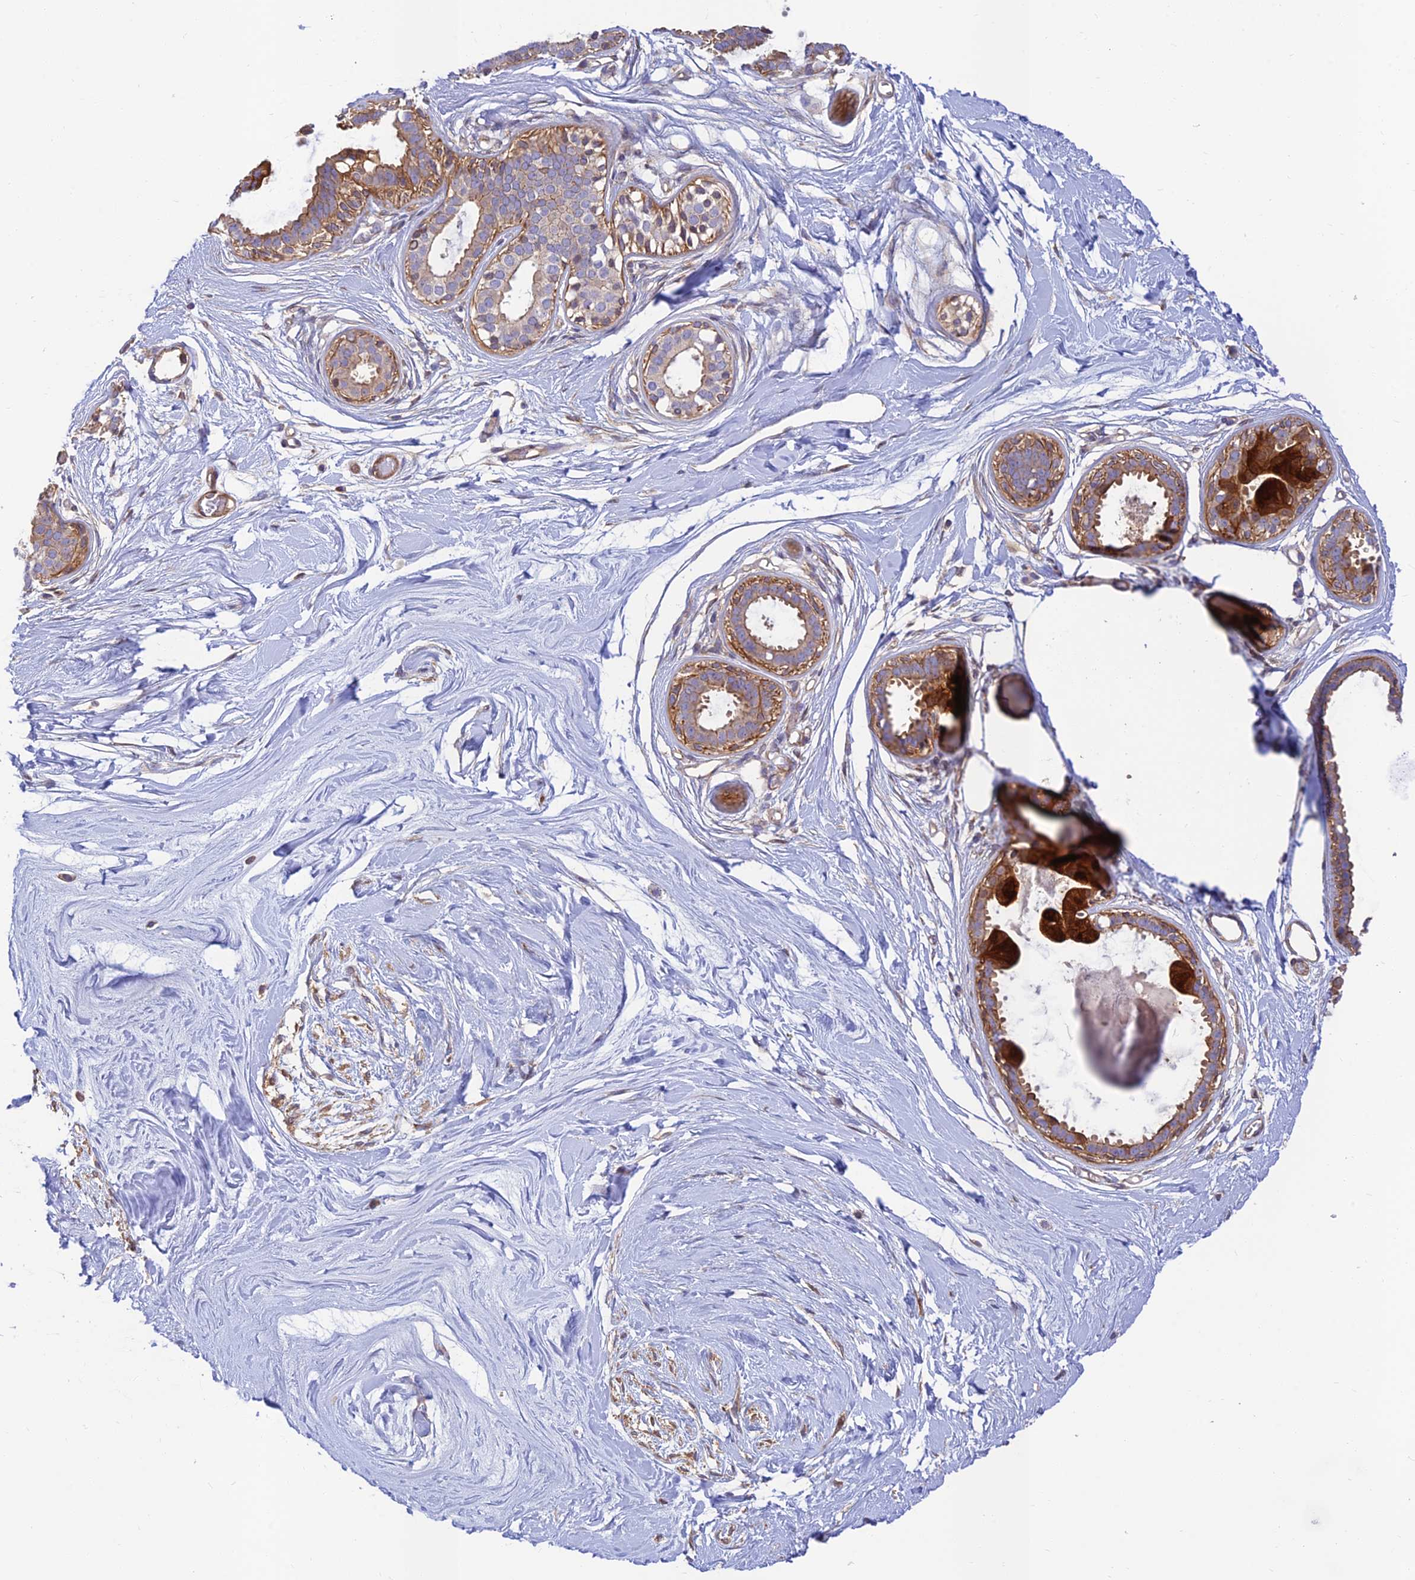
{"staining": {"intensity": "weak", "quantity": ">75%", "location": "cytoplasmic/membranous"}, "tissue": "breast", "cell_type": "Adipocytes", "image_type": "normal", "snomed": [{"axis": "morphology", "description": "Normal tissue, NOS"}, {"axis": "topography", "description": "Breast"}], "caption": "A low amount of weak cytoplasmic/membranous staining is present in approximately >75% of adipocytes in benign breast. (brown staining indicates protein expression, while blue staining denotes nuclei).", "gene": "PPP1R12C", "patient": {"sex": "female", "age": 45}}